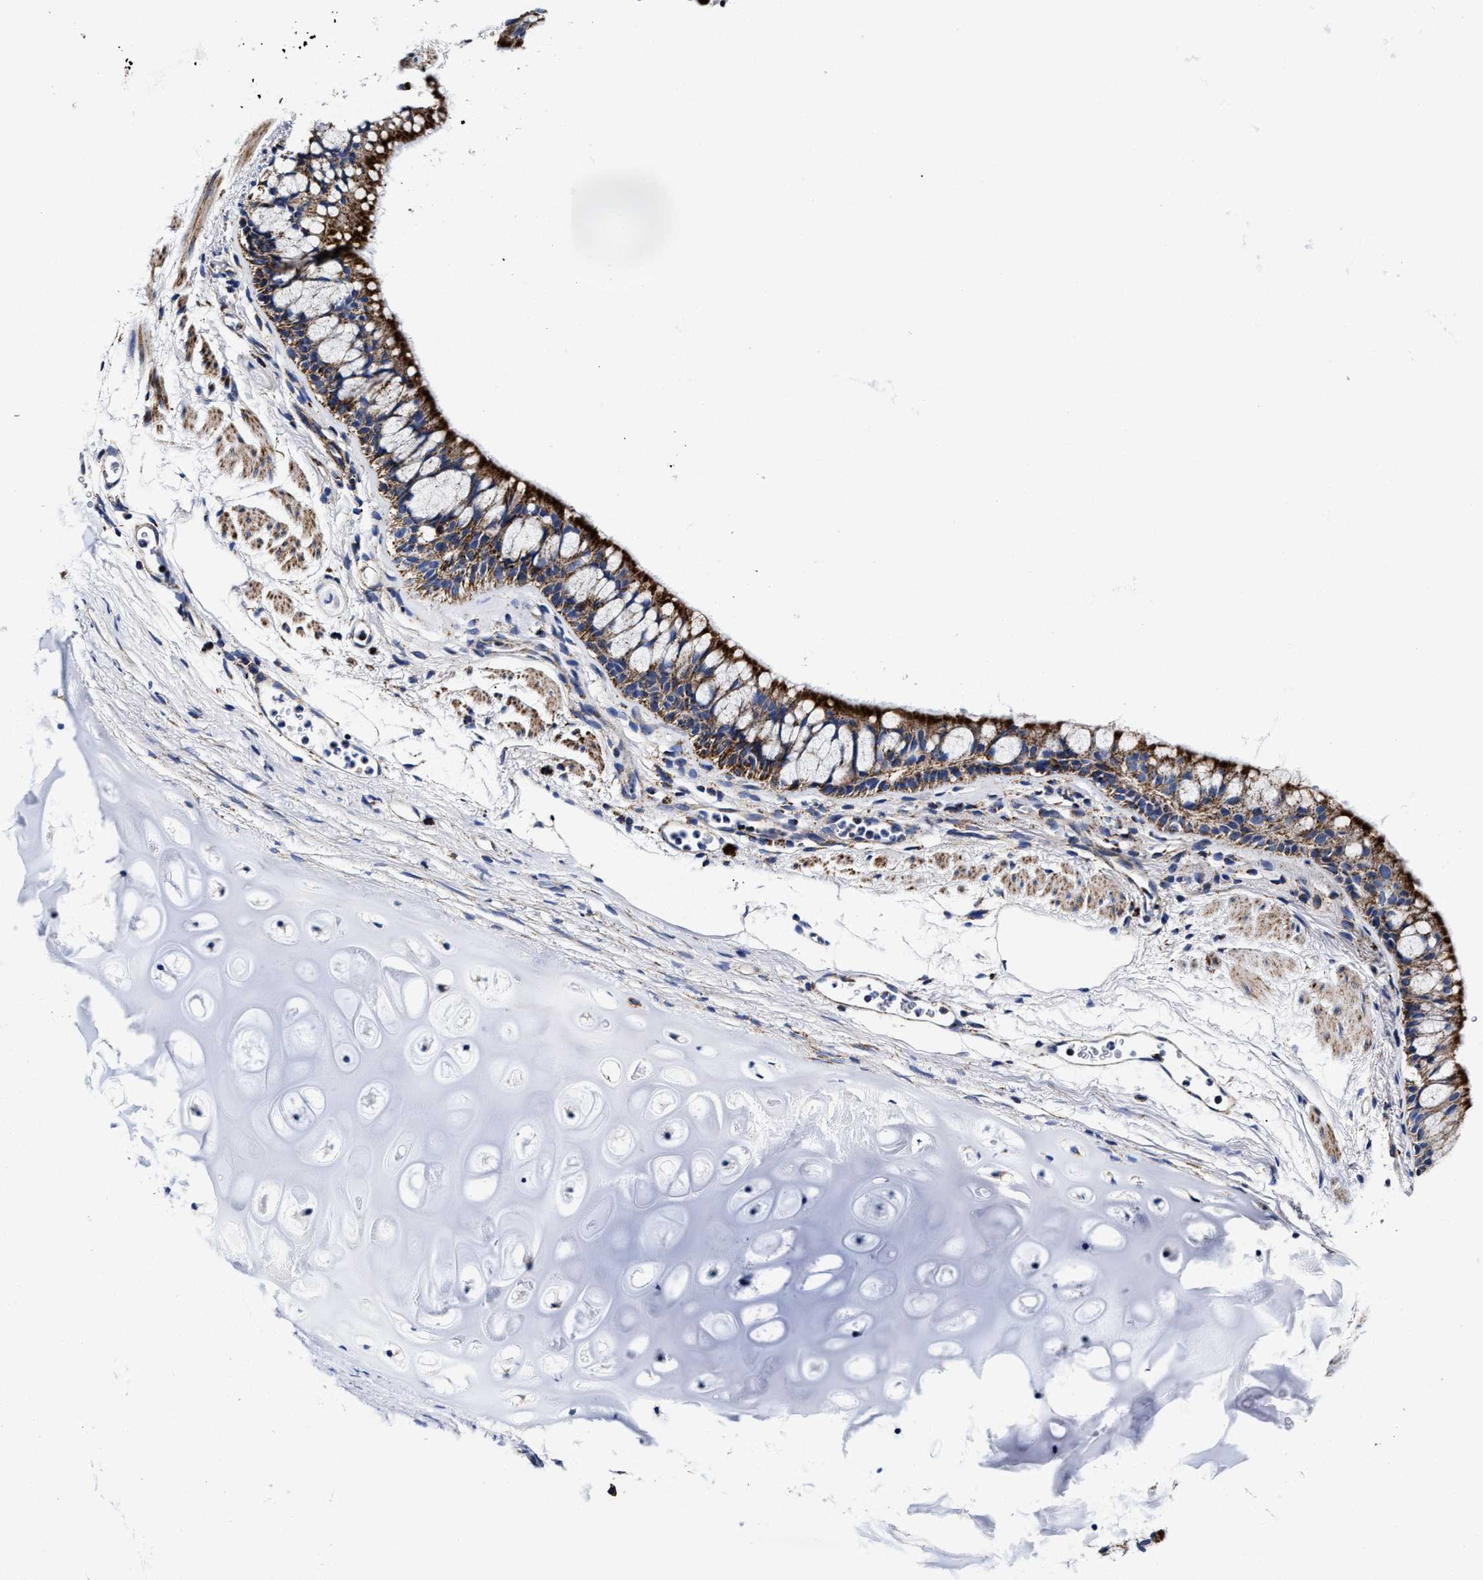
{"staining": {"intensity": "strong", "quantity": ">75%", "location": "cytoplasmic/membranous"}, "tissue": "bronchus", "cell_type": "Respiratory epithelial cells", "image_type": "normal", "snomed": [{"axis": "morphology", "description": "Normal tissue, NOS"}, {"axis": "topography", "description": "Cartilage tissue"}, {"axis": "topography", "description": "Bronchus"}], "caption": "Immunohistochemical staining of unremarkable bronchus demonstrates >75% levels of strong cytoplasmic/membranous protein positivity in about >75% of respiratory epithelial cells. Ihc stains the protein in brown and the nuclei are stained blue.", "gene": "HINT2", "patient": {"sex": "female", "age": 53}}